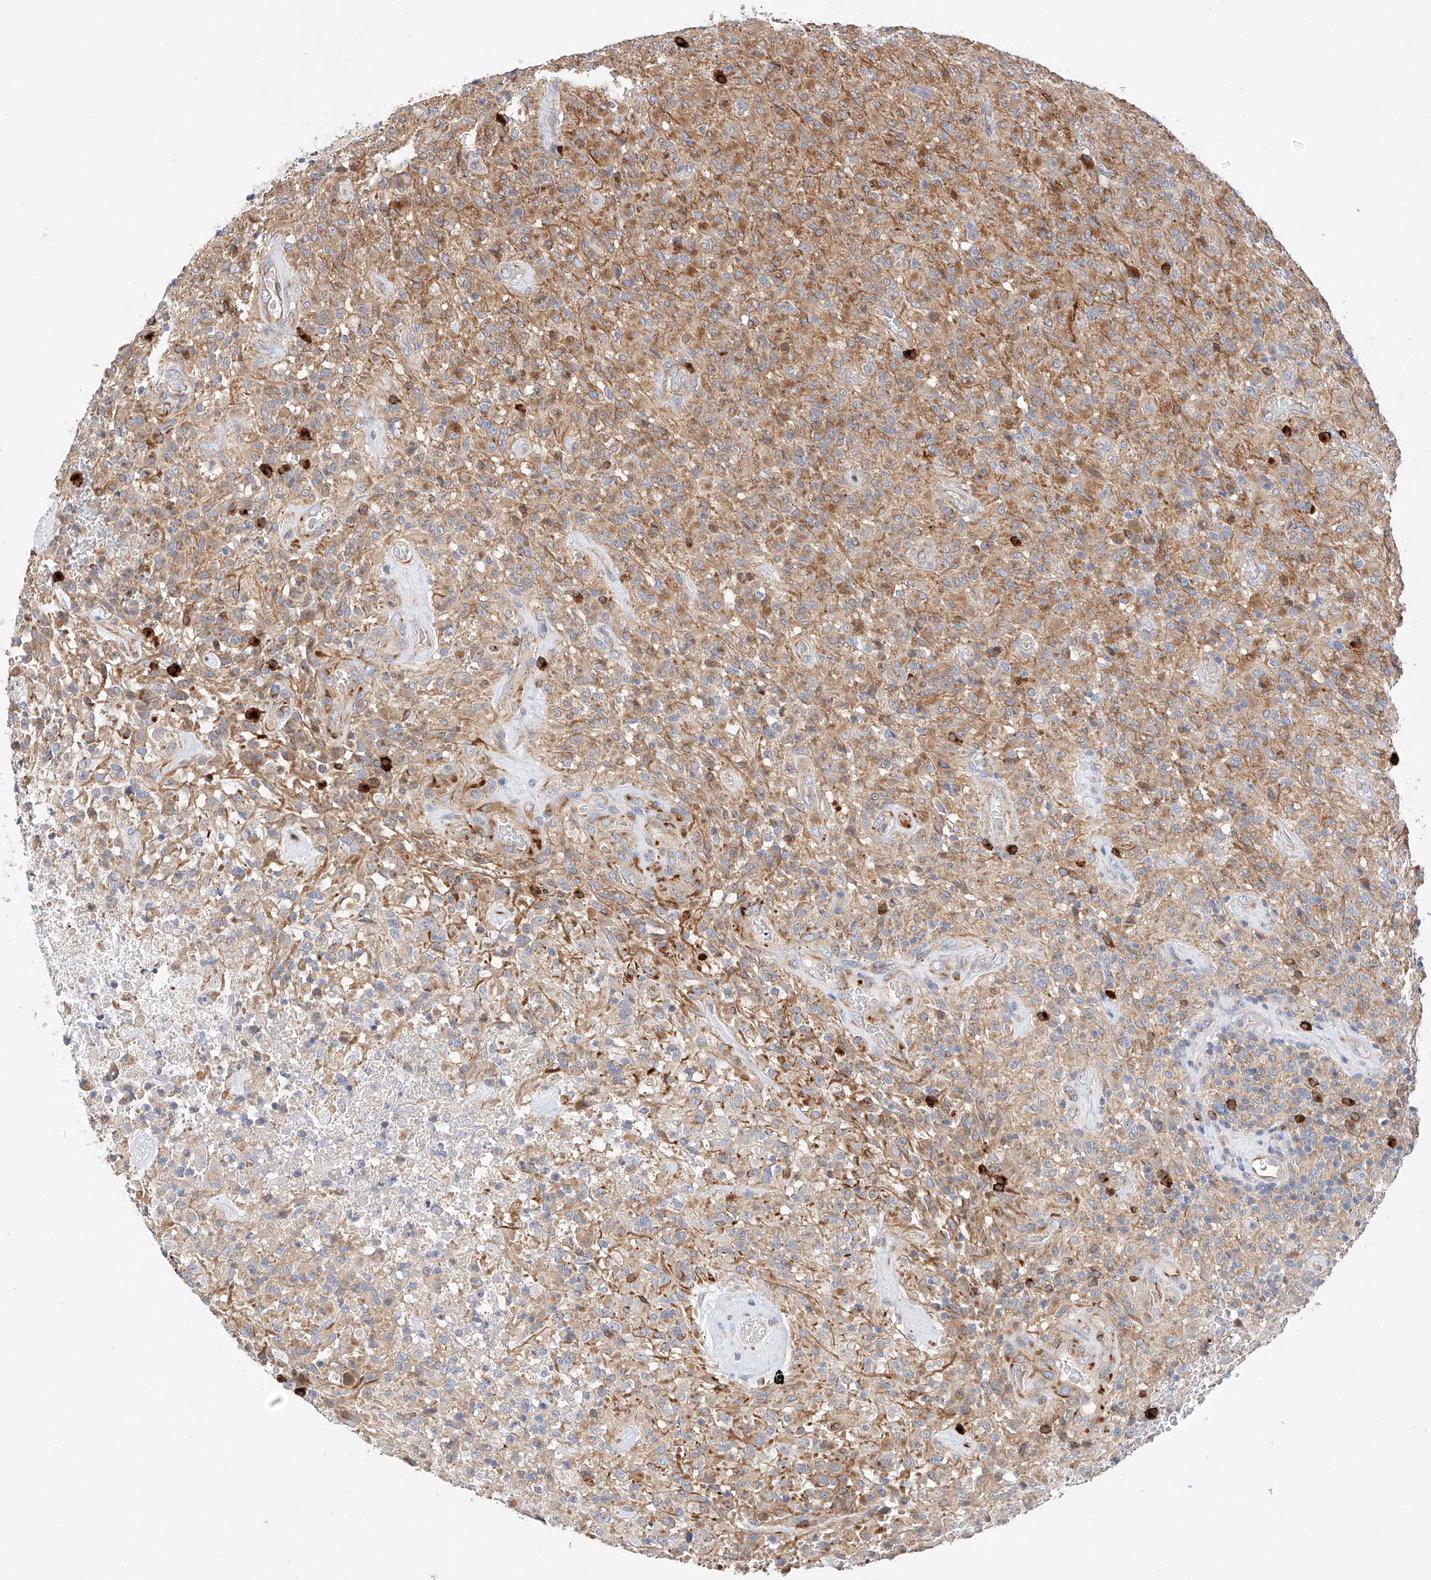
{"staining": {"intensity": "moderate", "quantity": ">75%", "location": "cytoplasmic/membranous"}, "tissue": "glioma", "cell_type": "Tumor cells", "image_type": "cancer", "snomed": [{"axis": "morphology", "description": "Glioma, malignant, High grade"}, {"axis": "topography", "description": "Brain"}], "caption": "Human high-grade glioma (malignant) stained with a protein marker demonstrates moderate staining in tumor cells.", "gene": "GLMN", "patient": {"sex": "female", "age": 57}}